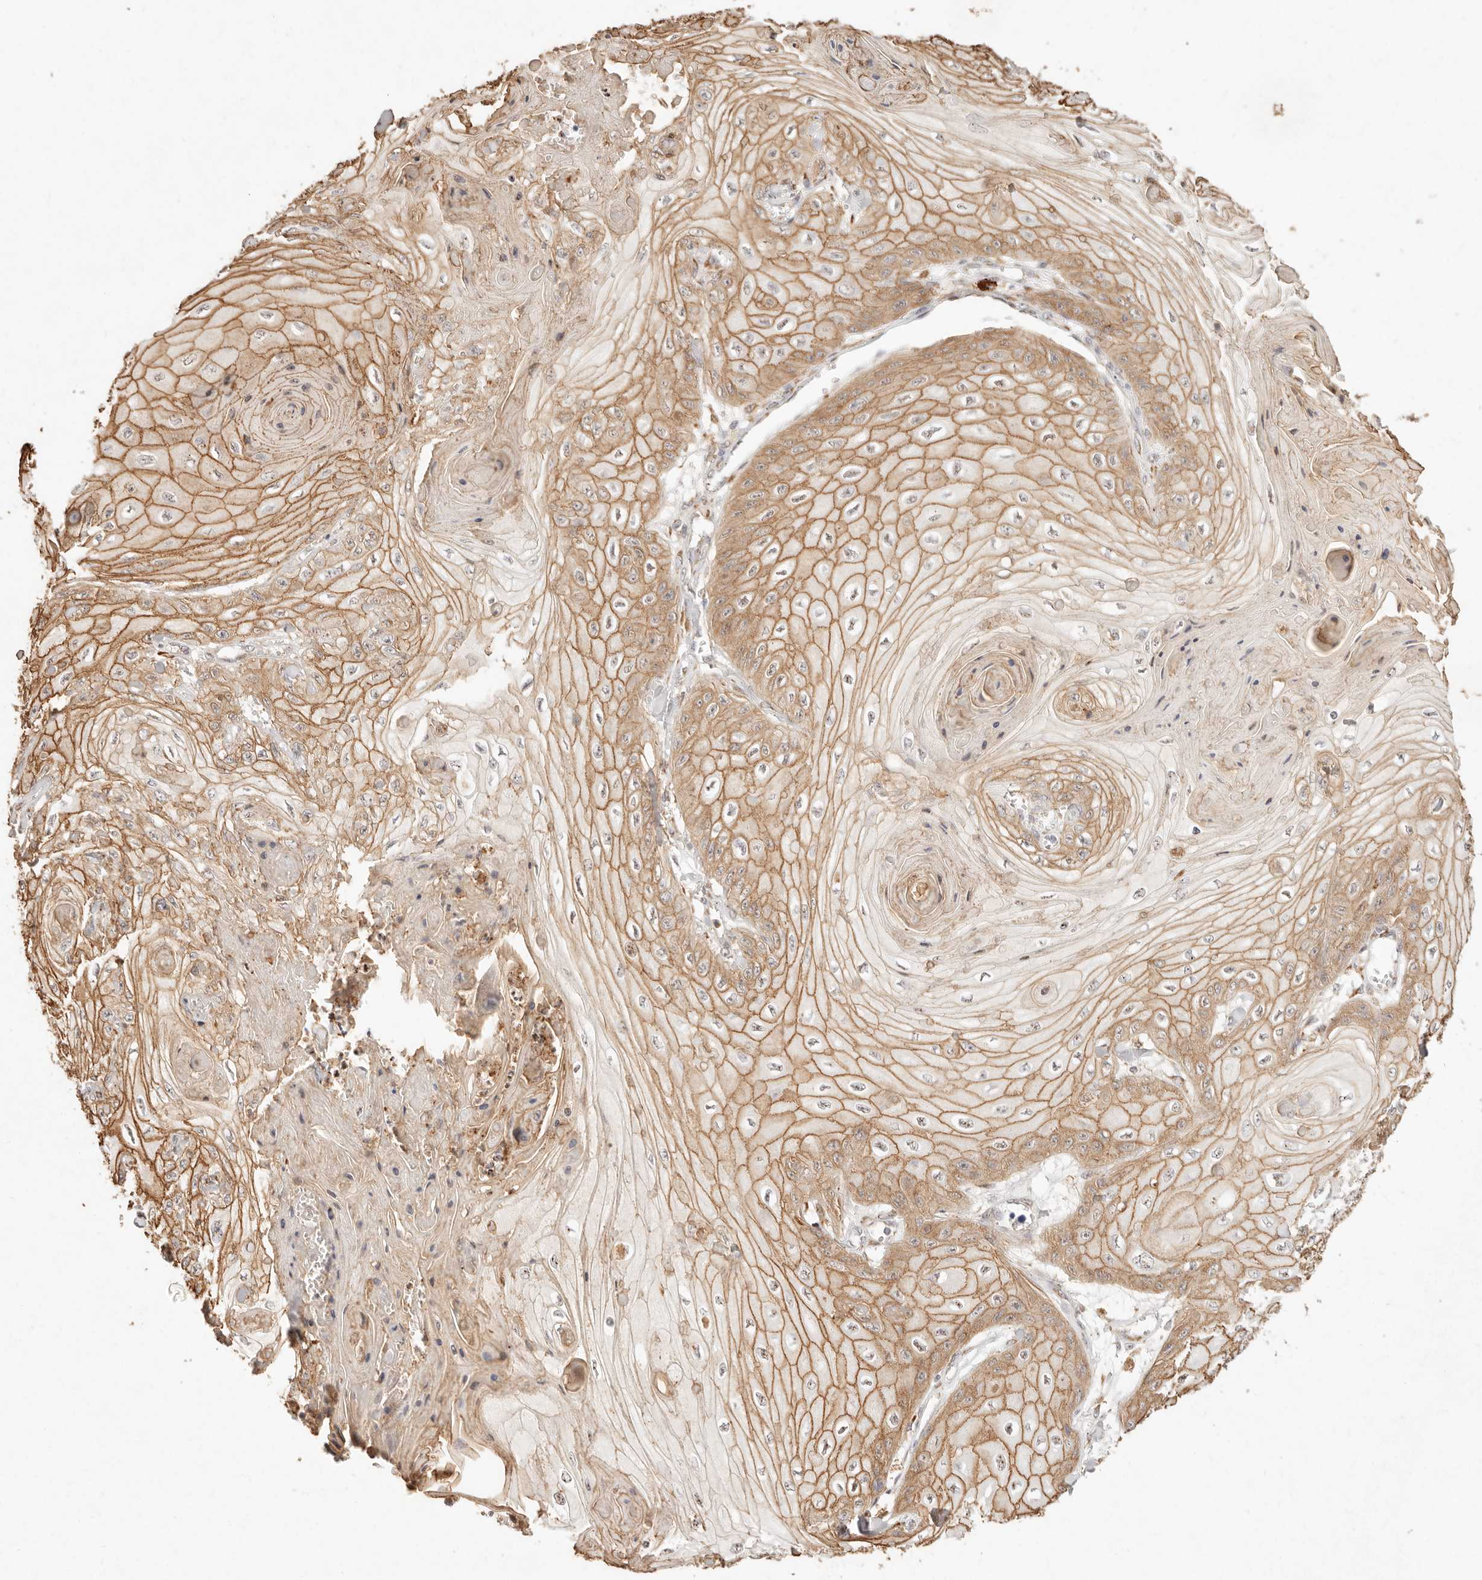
{"staining": {"intensity": "moderate", "quantity": ">75%", "location": "cytoplasmic/membranous"}, "tissue": "skin cancer", "cell_type": "Tumor cells", "image_type": "cancer", "snomed": [{"axis": "morphology", "description": "Squamous cell carcinoma, NOS"}, {"axis": "topography", "description": "Skin"}], "caption": "Skin cancer was stained to show a protein in brown. There is medium levels of moderate cytoplasmic/membranous staining in about >75% of tumor cells.", "gene": "C1orf127", "patient": {"sex": "male", "age": 74}}